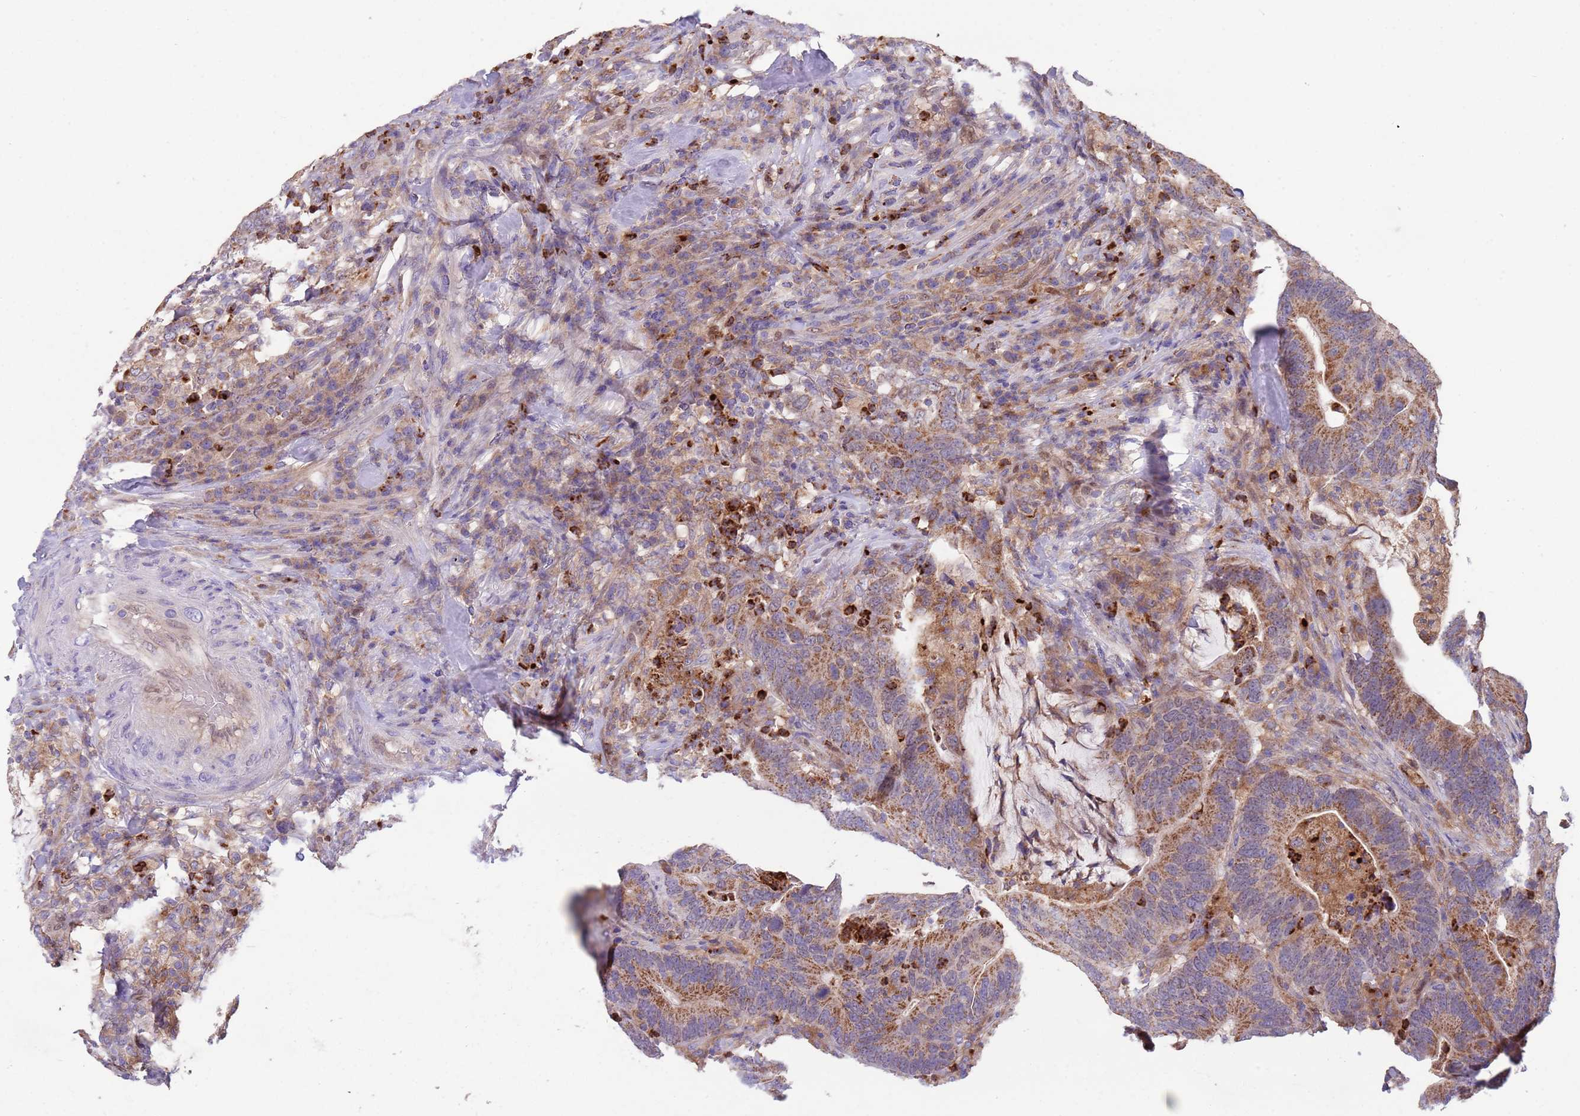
{"staining": {"intensity": "moderate", "quantity": ">75%", "location": "cytoplasmic/membranous"}, "tissue": "colorectal cancer", "cell_type": "Tumor cells", "image_type": "cancer", "snomed": [{"axis": "morphology", "description": "Adenocarcinoma, NOS"}, {"axis": "topography", "description": "Colon"}], "caption": "Protein staining shows moderate cytoplasmic/membranous staining in approximately >75% of tumor cells in colorectal cancer (adenocarcinoma).", "gene": "DDT", "patient": {"sex": "female", "age": 66}}